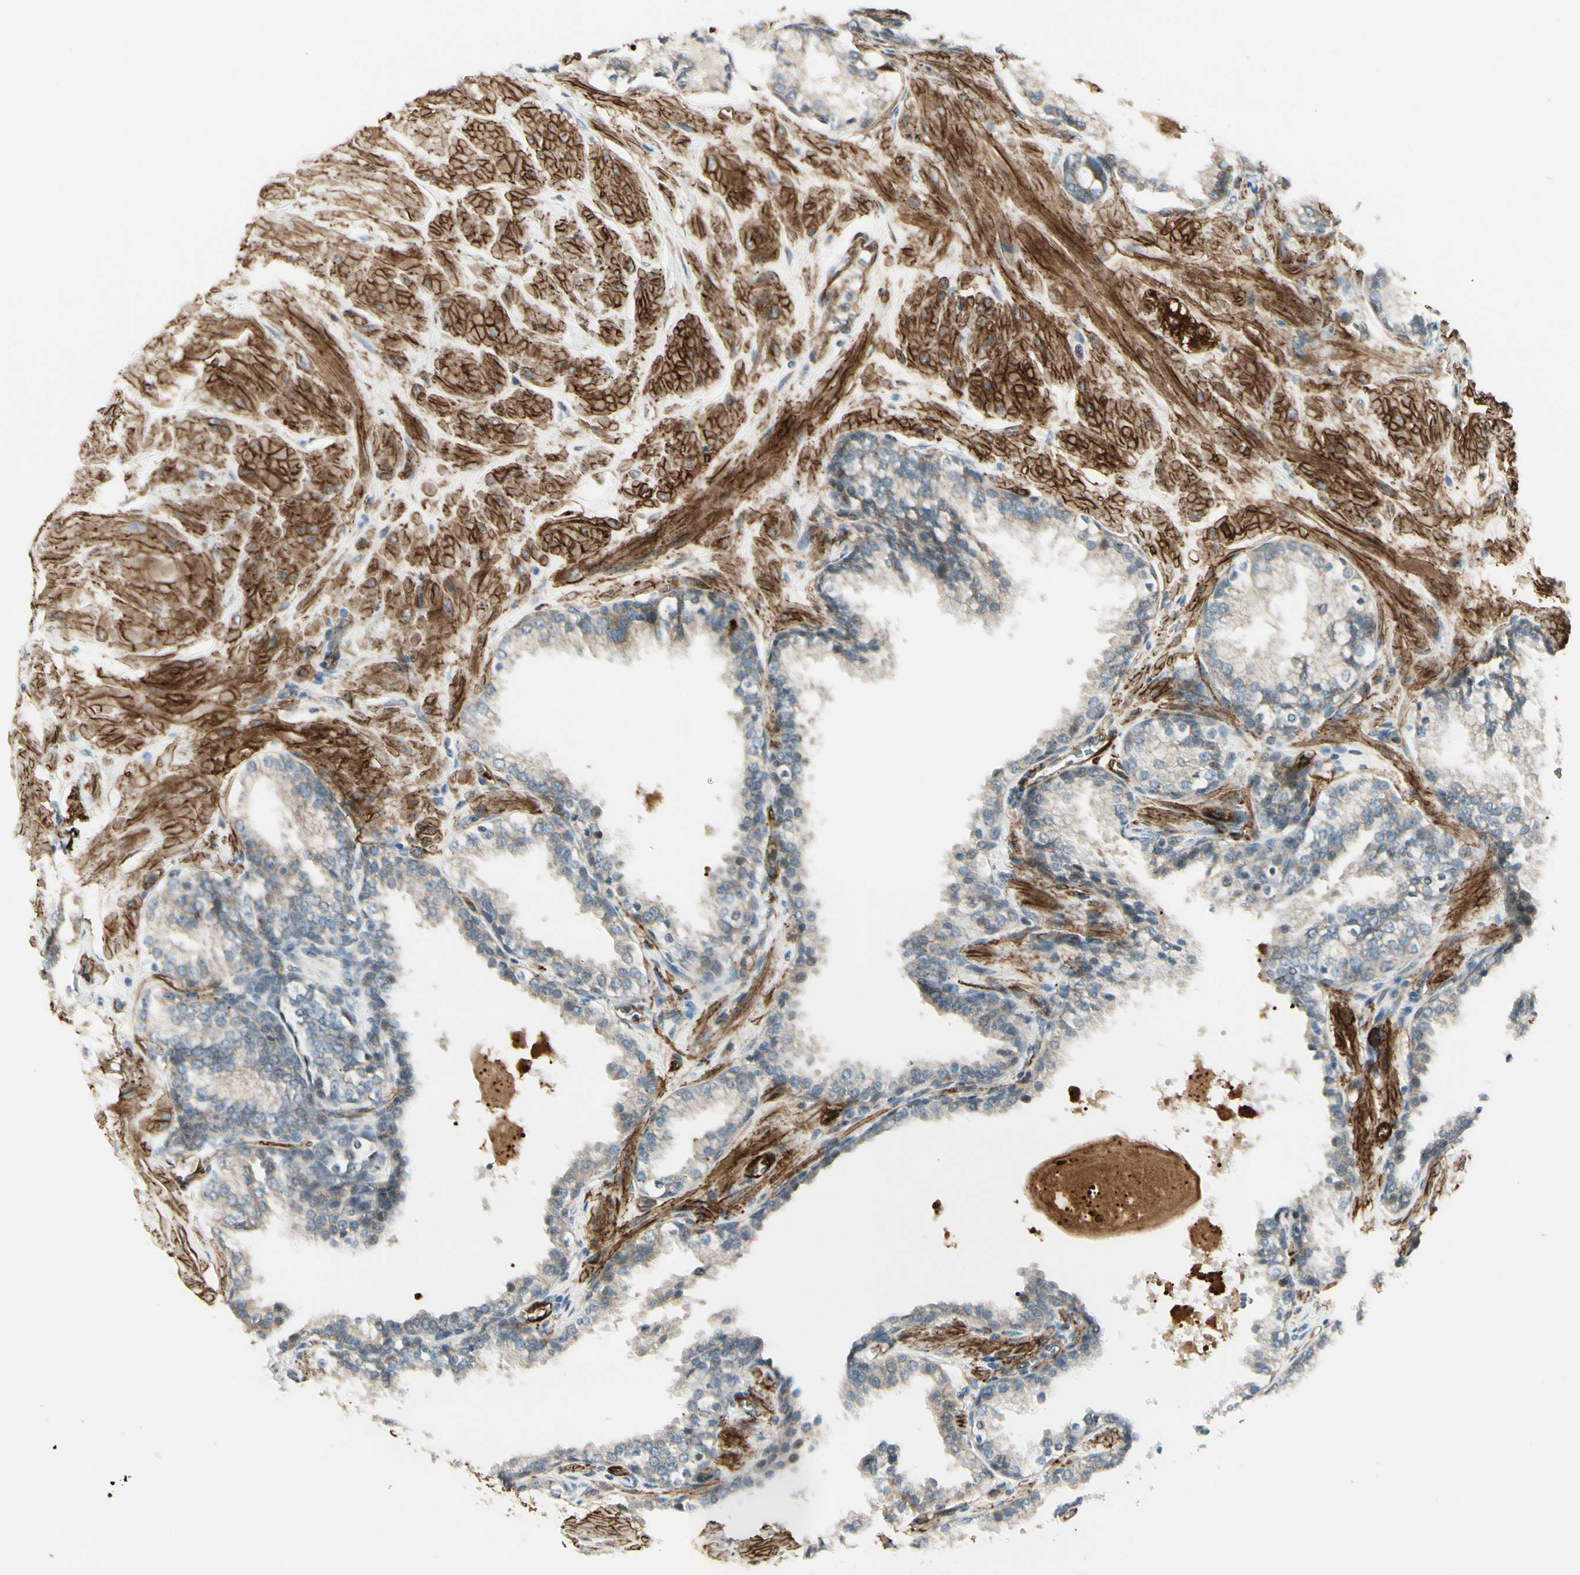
{"staining": {"intensity": "weak", "quantity": ">75%", "location": "cytoplasmic/membranous"}, "tissue": "prostate", "cell_type": "Glandular cells", "image_type": "normal", "snomed": [{"axis": "morphology", "description": "Normal tissue, NOS"}, {"axis": "topography", "description": "Prostate"}], "caption": "Protein staining of unremarkable prostate shows weak cytoplasmic/membranous positivity in approximately >75% of glandular cells.", "gene": "MCAM", "patient": {"sex": "male", "age": 51}}